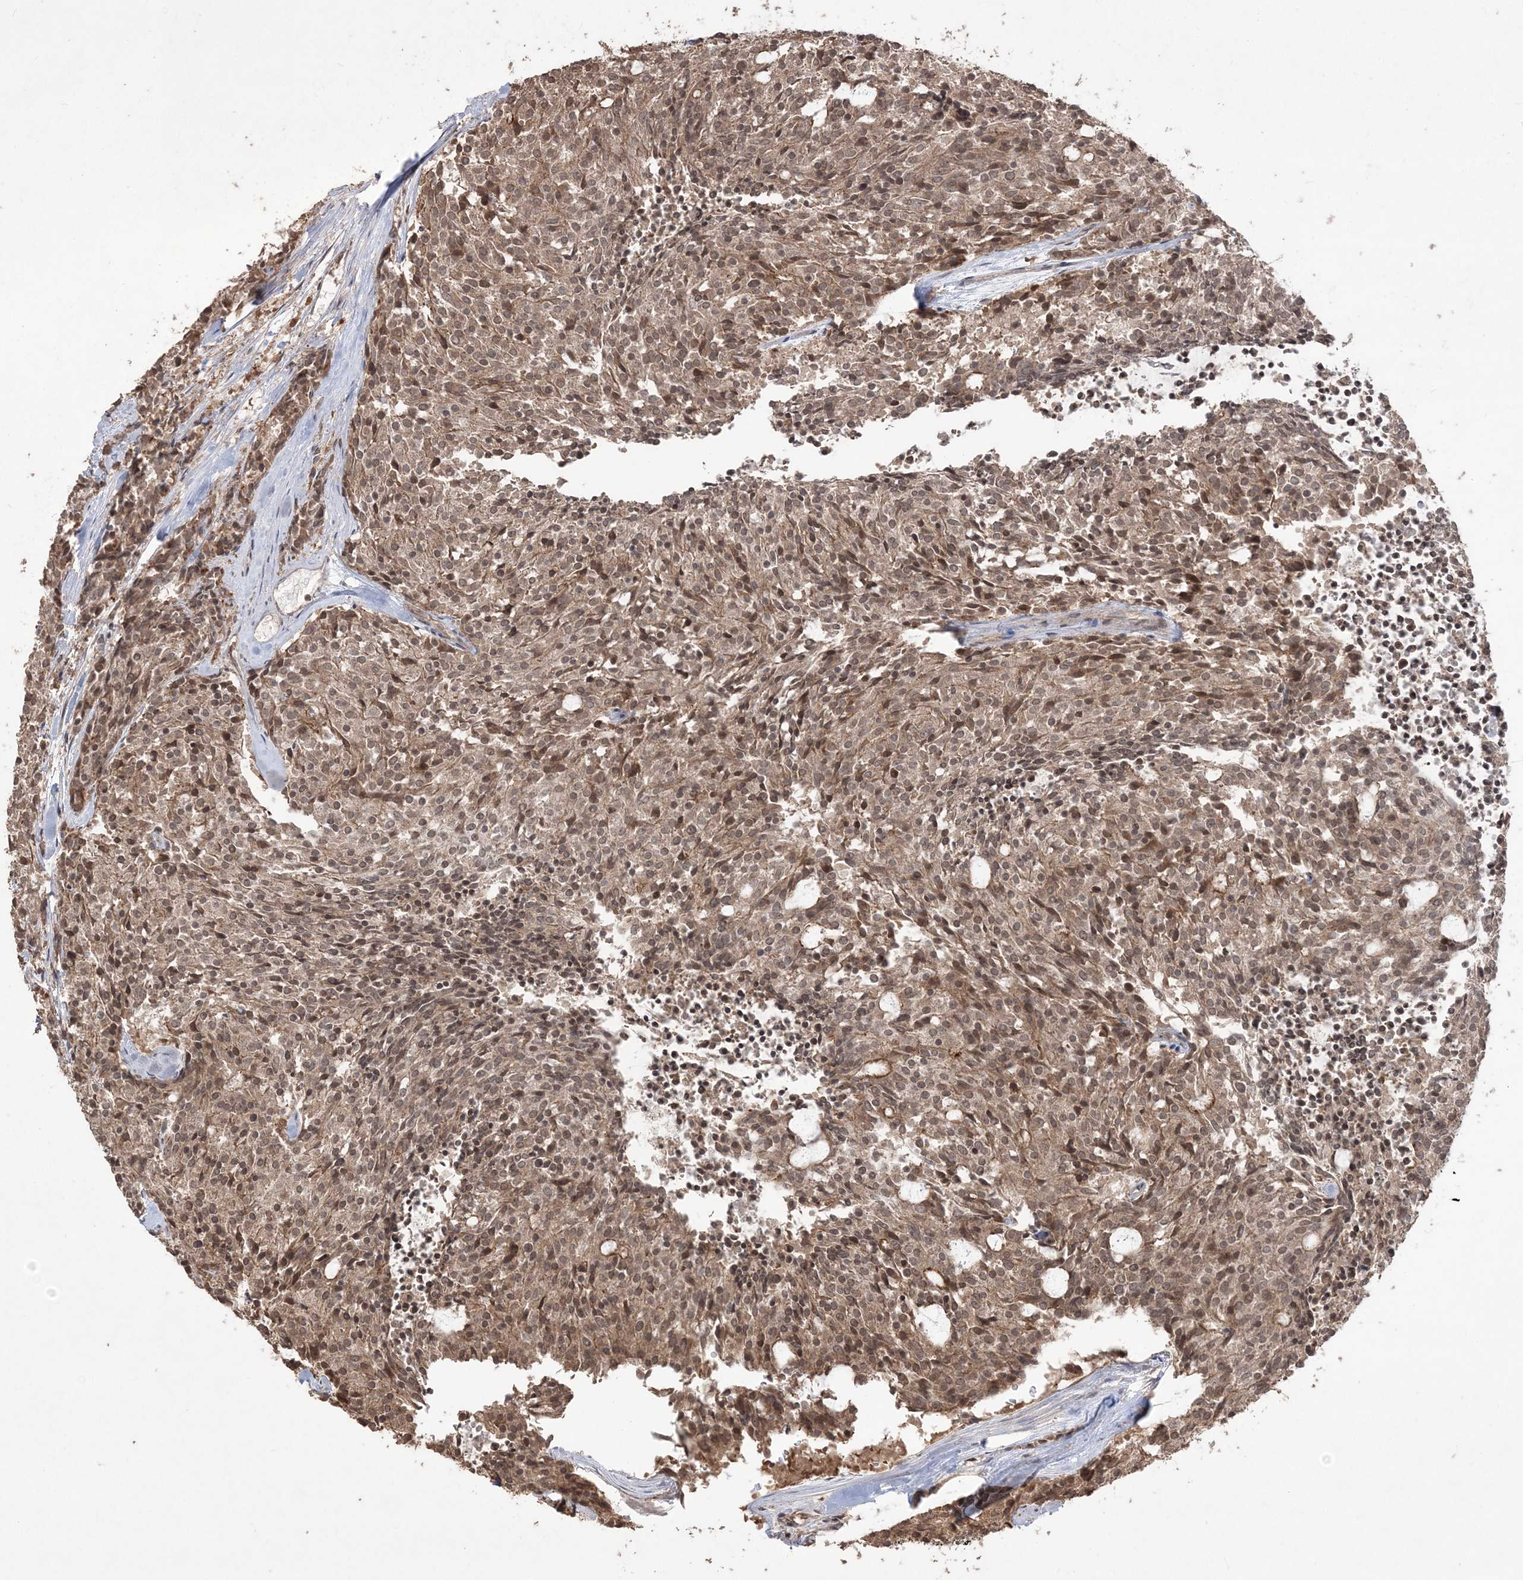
{"staining": {"intensity": "moderate", "quantity": ">75%", "location": "cytoplasmic/membranous,nuclear"}, "tissue": "carcinoid", "cell_type": "Tumor cells", "image_type": "cancer", "snomed": [{"axis": "morphology", "description": "Carcinoid, malignant, NOS"}, {"axis": "topography", "description": "Pancreas"}], "caption": "Carcinoid was stained to show a protein in brown. There is medium levels of moderate cytoplasmic/membranous and nuclear expression in approximately >75% of tumor cells. (Brightfield microscopy of DAB IHC at high magnification).", "gene": "EHHADH", "patient": {"sex": "female", "age": 54}}